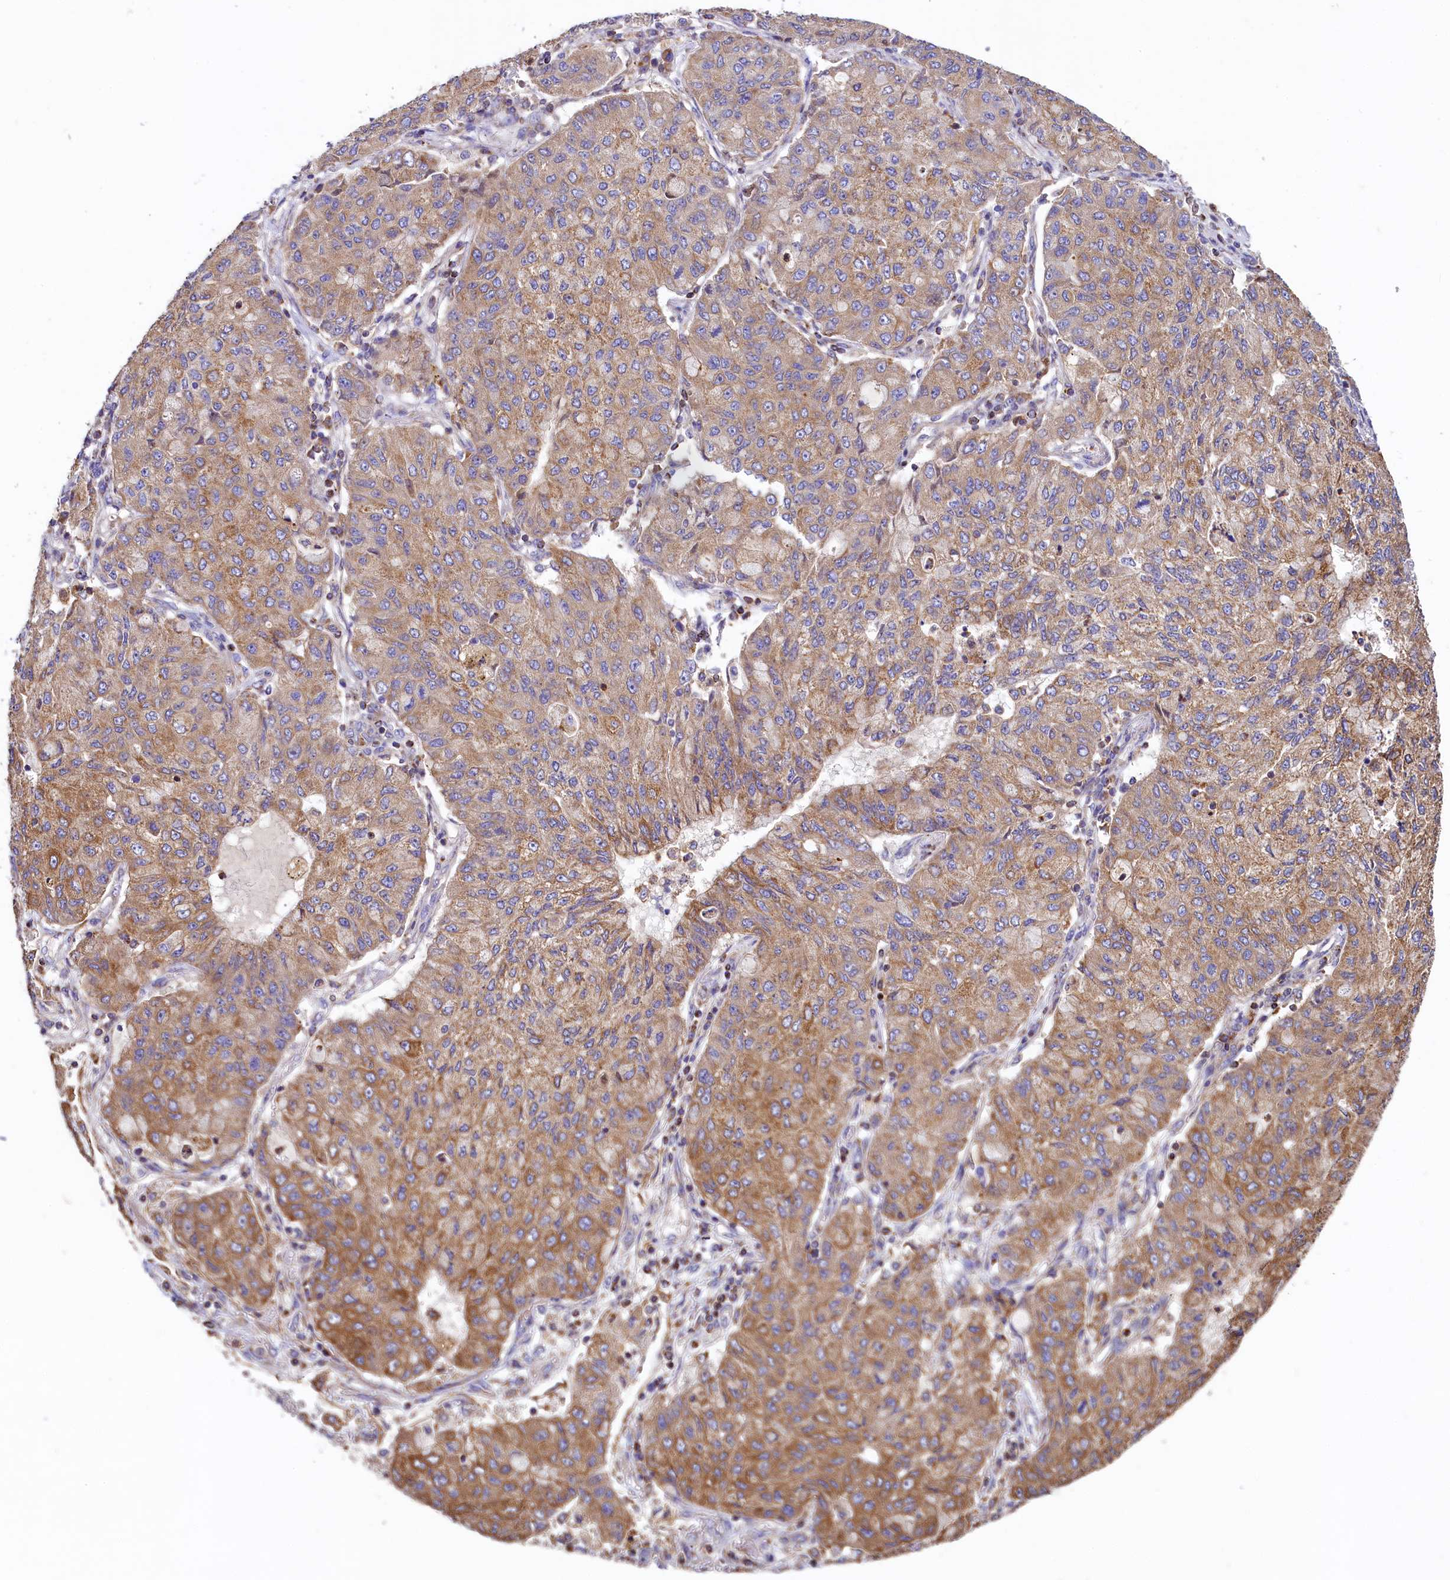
{"staining": {"intensity": "moderate", "quantity": ">75%", "location": "cytoplasmic/membranous"}, "tissue": "lung cancer", "cell_type": "Tumor cells", "image_type": "cancer", "snomed": [{"axis": "morphology", "description": "Squamous cell carcinoma, NOS"}, {"axis": "topography", "description": "Lung"}], "caption": "Squamous cell carcinoma (lung) tissue reveals moderate cytoplasmic/membranous expression in approximately >75% of tumor cells, visualized by immunohistochemistry.", "gene": "CLYBL", "patient": {"sex": "male", "age": 74}}